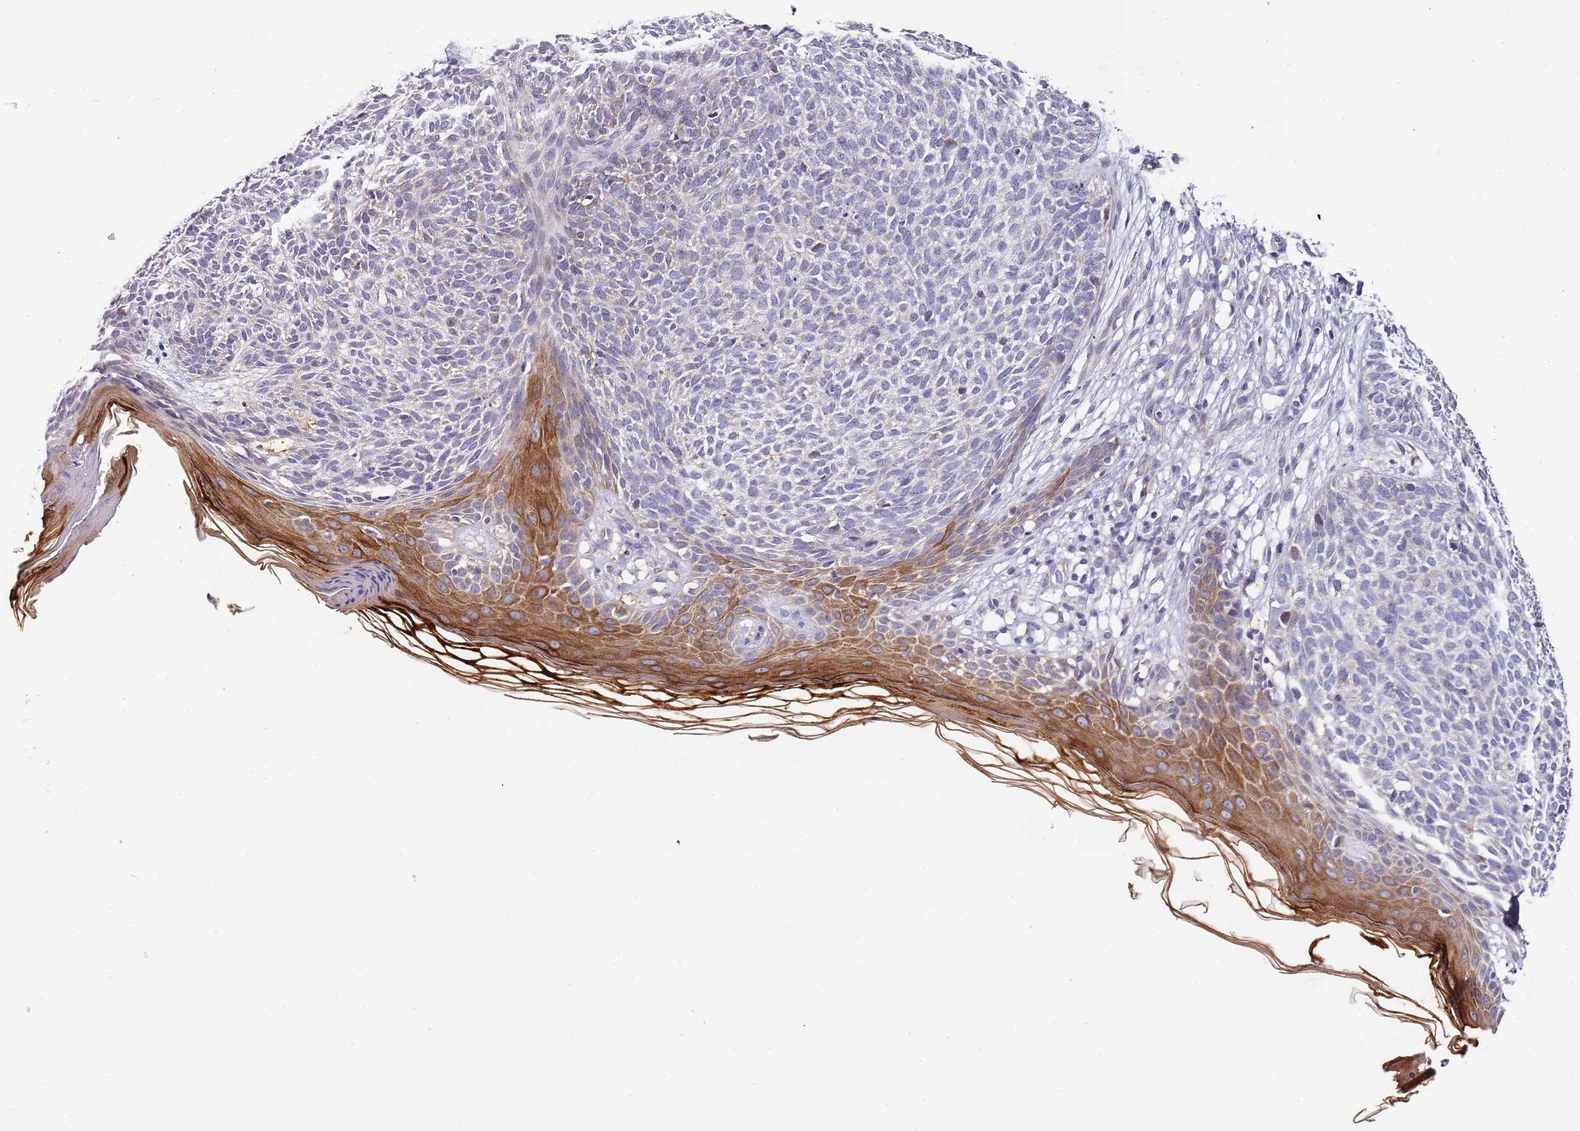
{"staining": {"intensity": "negative", "quantity": "none", "location": "none"}, "tissue": "skin cancer", "cell_type": "Tumor cells", "image_type": "cancer", "snomed": [{"axis": "morphology", "description": "Basal cell carcinoma"}, {"axis": "topography", "description": "Skin"}], "caption": "The immunohistochemistry (IHC) photomicrograph has no significant staining in tumor cells of skin basal cell carcinoma tissue. (DAB (3,3'-diaminobenzidine) IHC with hematoxylin counter stain).", "gene": "TBC1D9", "patient": {"sex": "female", "age": 66}}